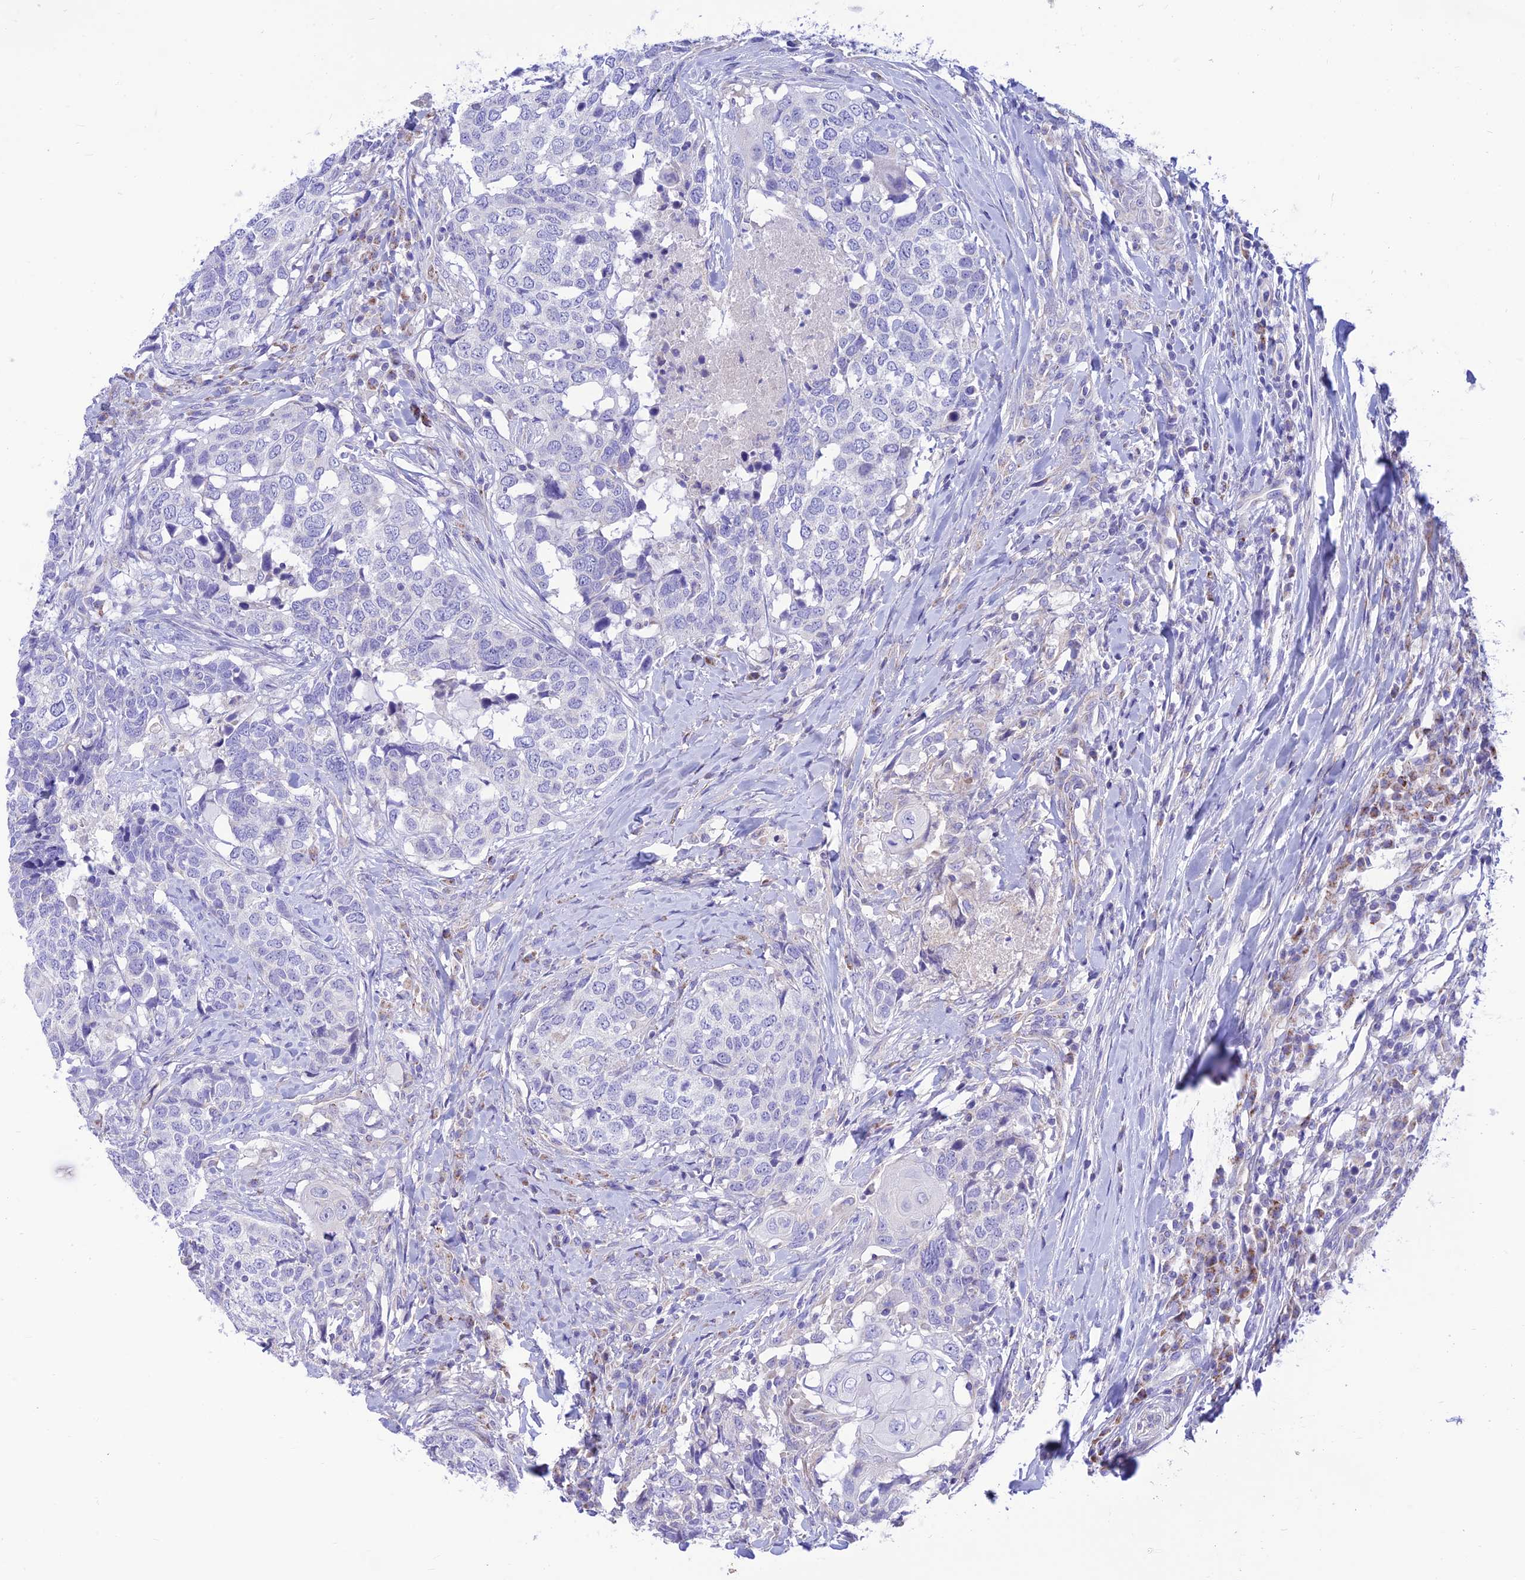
{"staining": {"intensity": "negative", "quantity": "none", "location": "none"}, "tissue": "head and neck cancer", "cell_type": "Tumor cells", "image_type": "cancer", "snomed": [{"axis": "morphology", "description": "Squamous cell carcinoma, NOS"}, {"axis": "topography", "description": "Head-Neck"}], "caption": "Human head and neck squamous cell carcinoma stained for a protein using IHC displays no staining in tumor cells.", "gene": "FAM186B", "patient": {"sex": "male", "age": 66}}